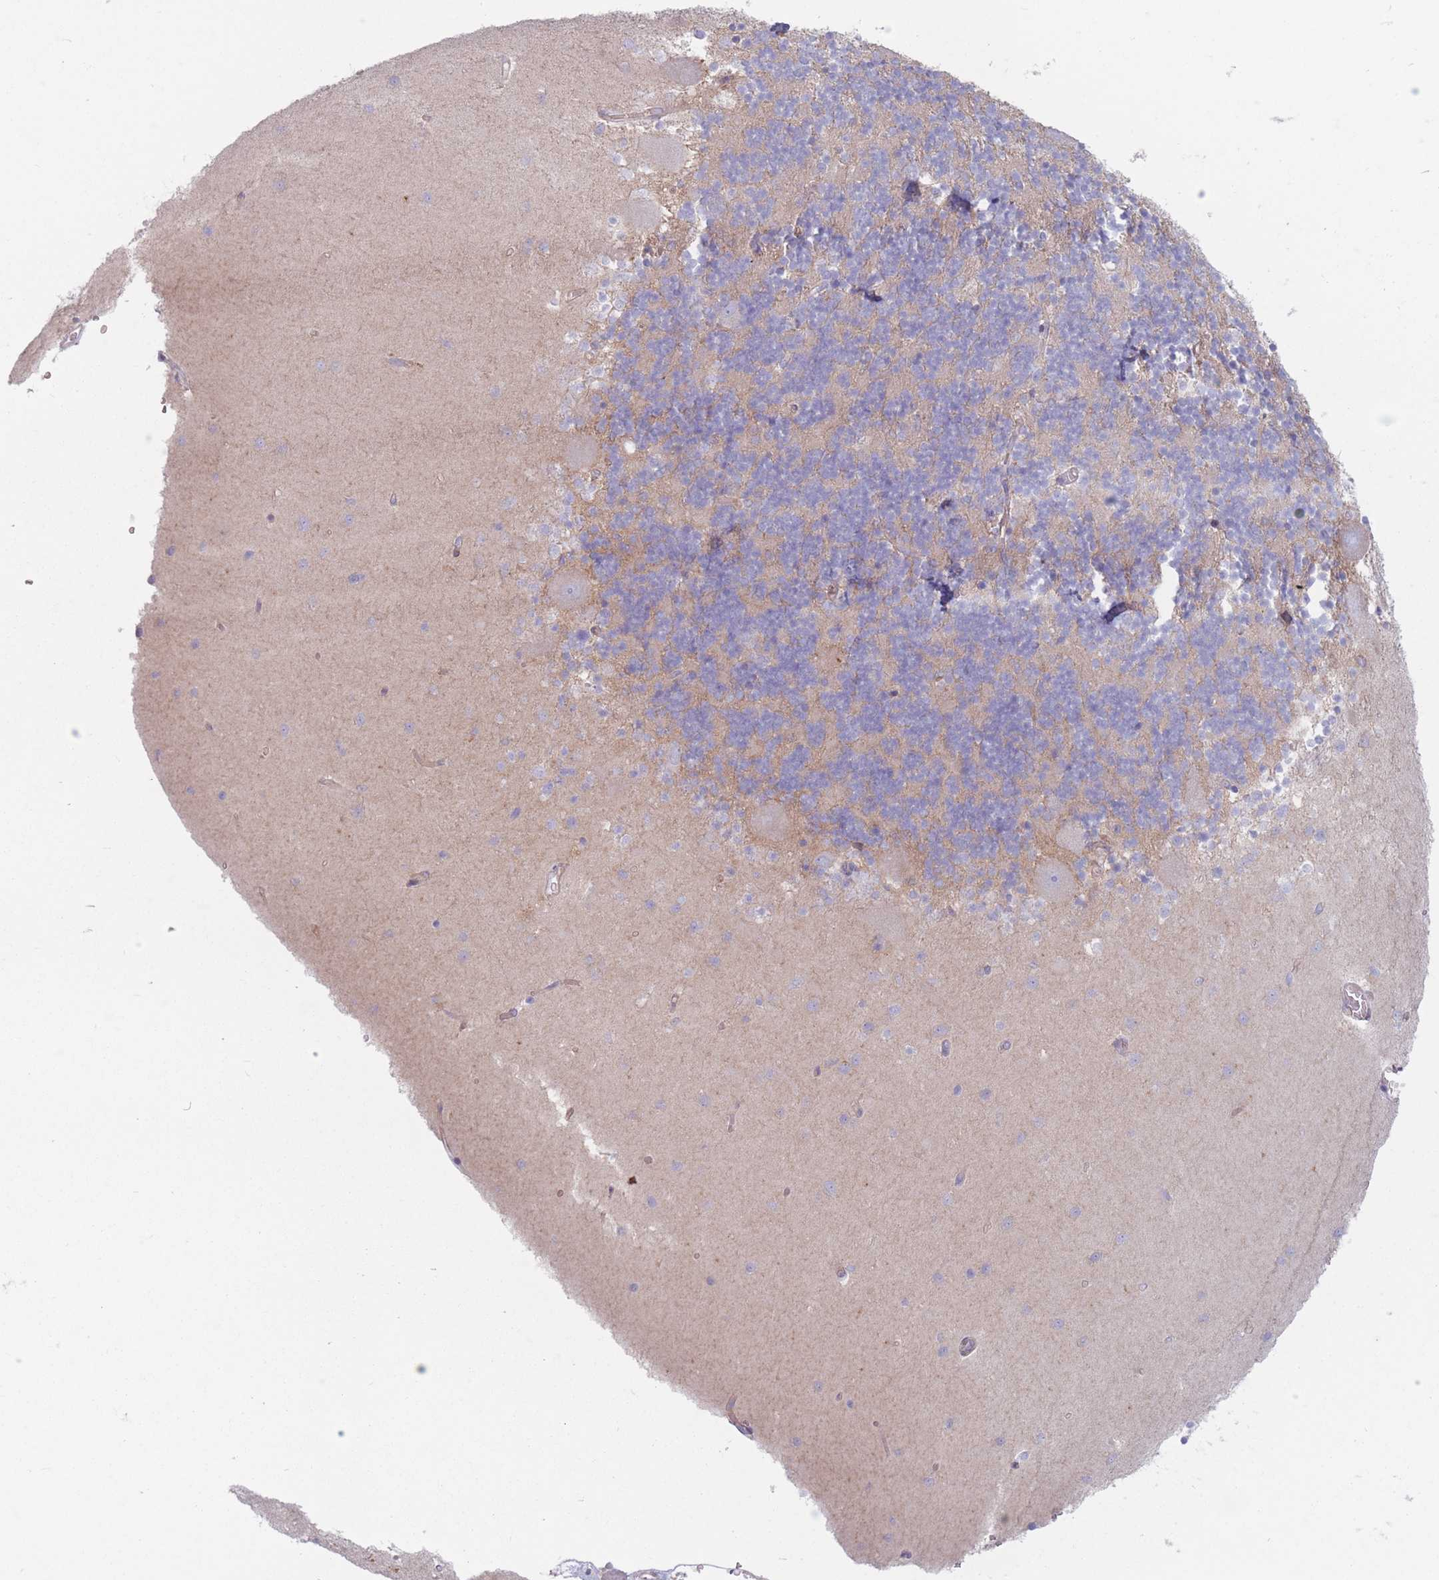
{"staining": {"intensity": "negative", "quantity": "none", "location": "none"}, "tissue": "cerebellum", "cell_type": "Cells in granular layer", "image_type": "normal", "snomed": [{"axis": "morphology", "description": "Normal tissue, NOS"}, {"axis": "topography", "description": "Cerebellum"}], "caption": "A photomicrograph of cerebellum stained for a protein shows no brown staining in cells in granular layer. (Brightfield microscopy of DAB immunohistochemistry at high magnification).", "gene": "PLPP1", "patient": {"sex": "male", "age": 54}}